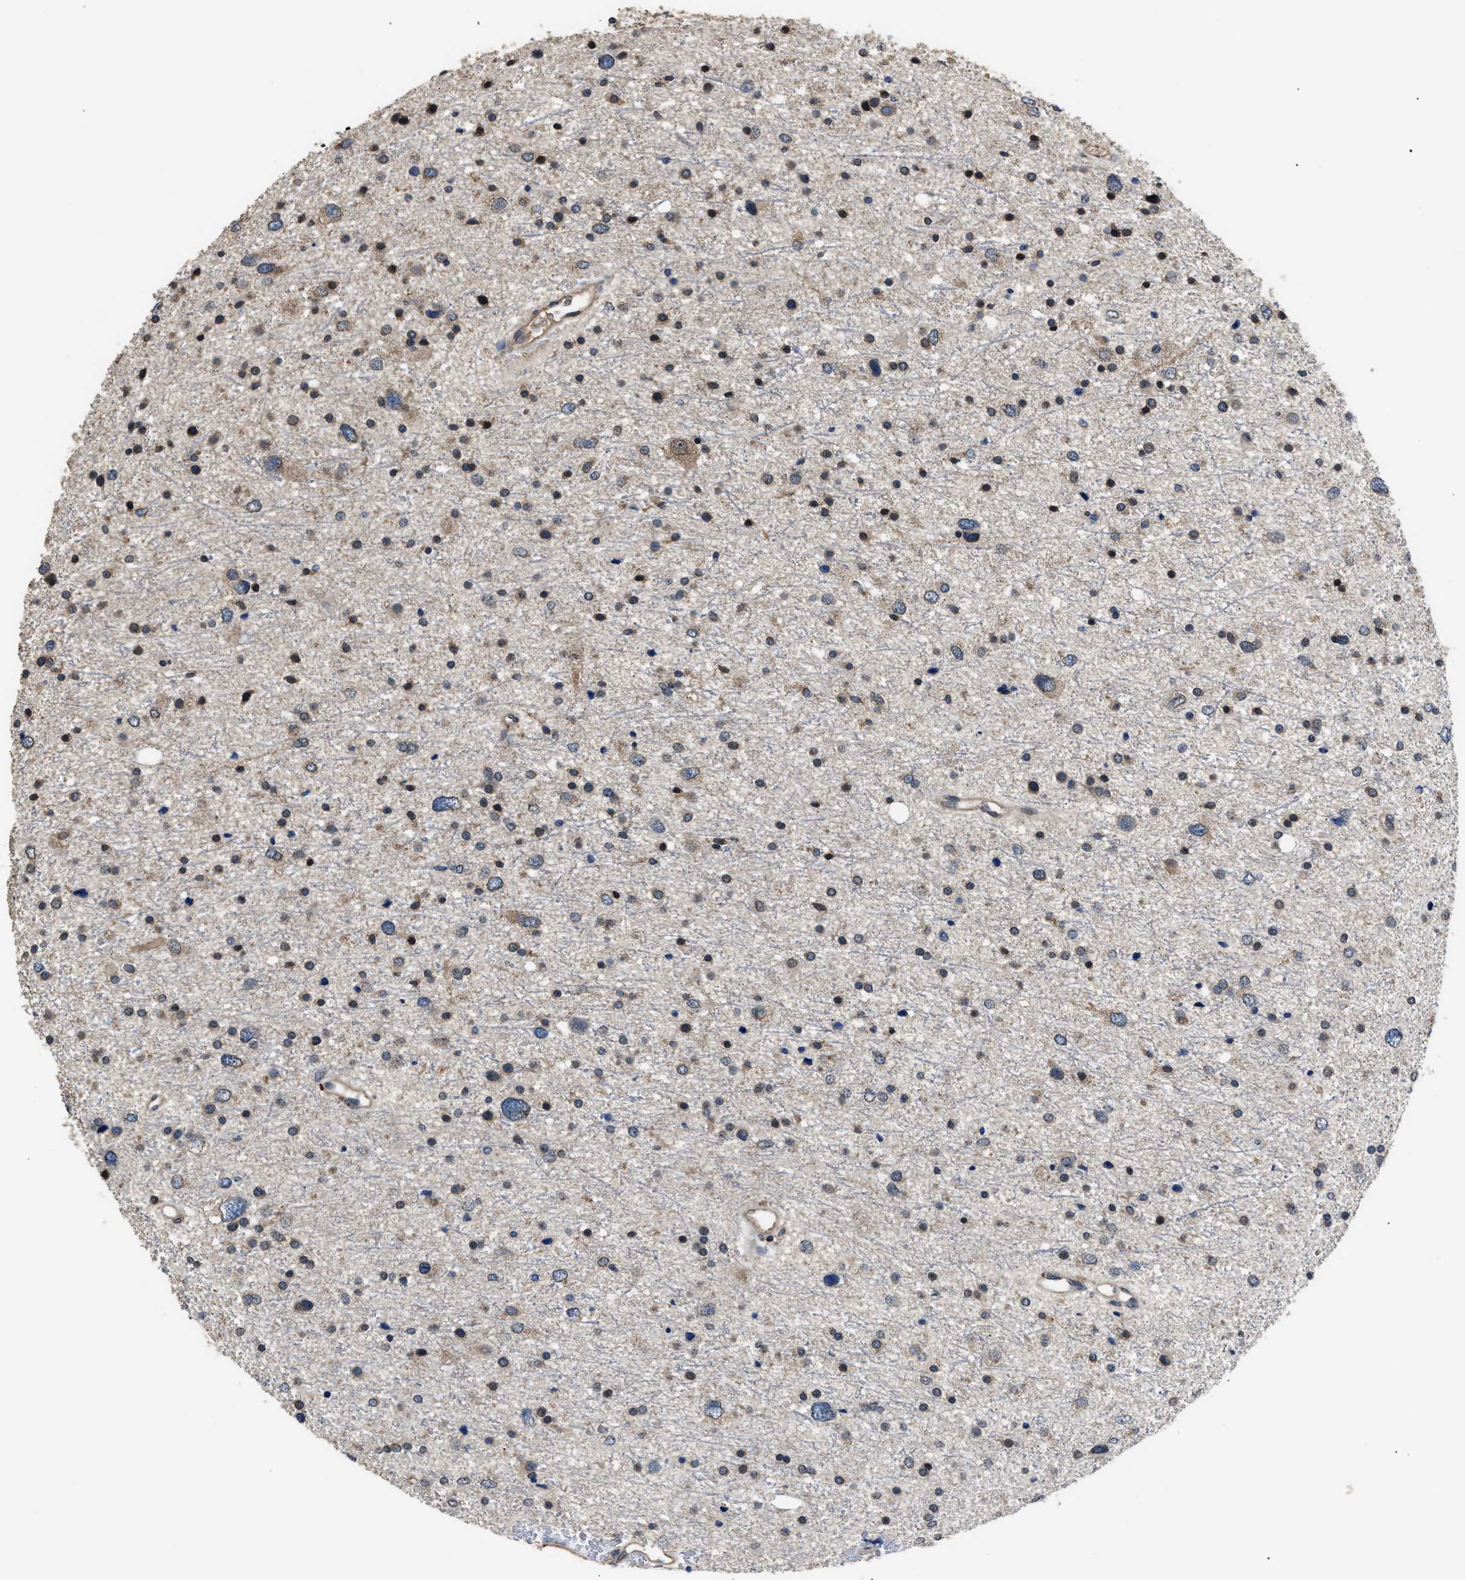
{"staining": {"intensity": "weak", "quantity": "25%-75%", "location": "cytoplasmic/membranous"}, "tissue": "glioma", "cell_type": "Tumor cells", "image_type": "cancer", "snomed": [{"axis": "morphology", "description": "Glioma, malignant, Low grade"}, {"axis": "topography", "description": "Brain"}], "caption": "This histopathology image reveals glioma stained with immunohistochemistry to label a protein in brown. The cytoplasmic/membranous of tumor cells show weak positivity for the protein. Nuclei are counter-stained blue.", "gene": "TNRC18", "patient": {"sex": "female", "age": 37}}